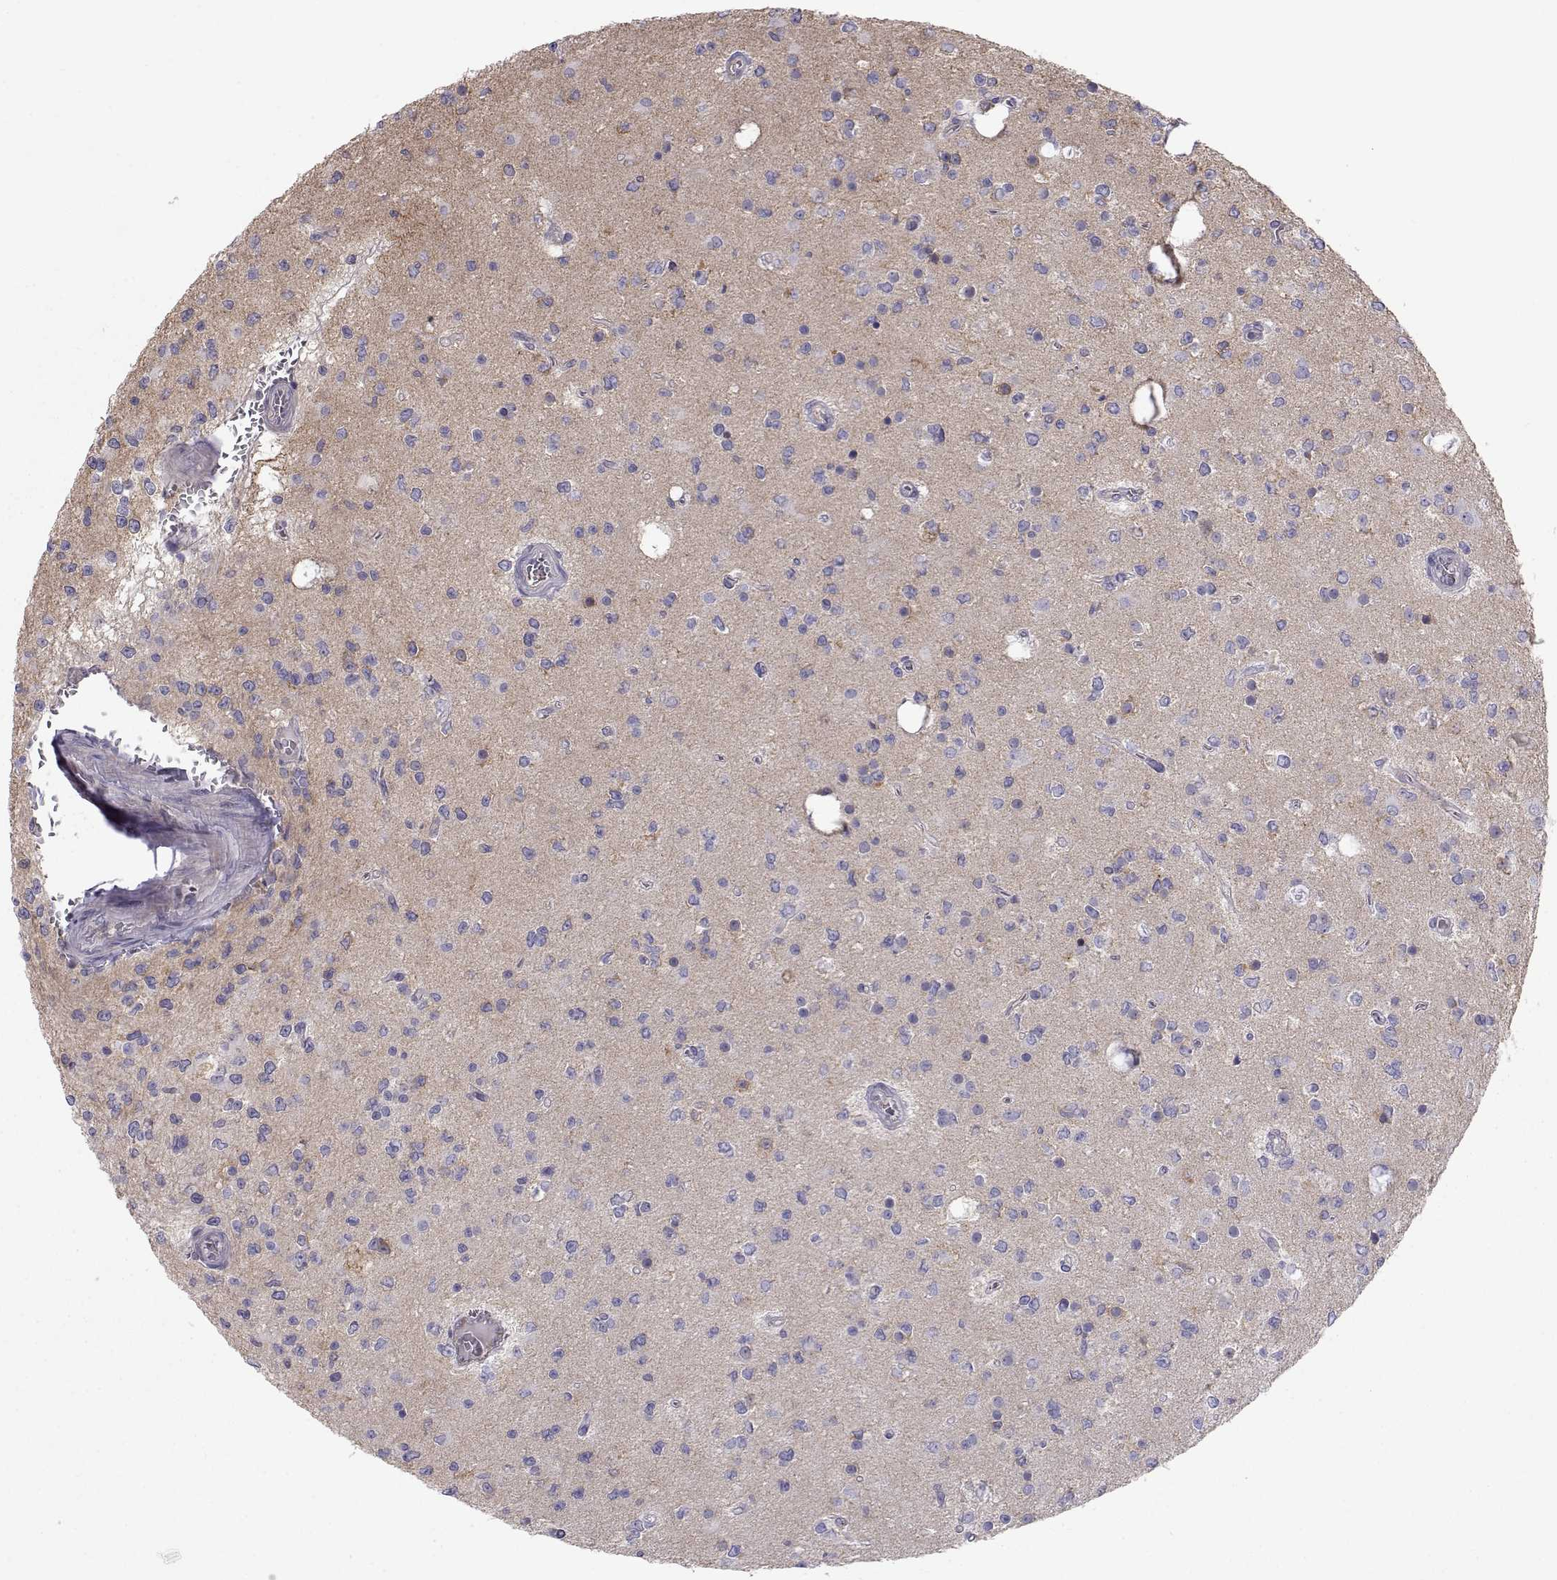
{"staining": {"intensity": "negative", "quantity": "none", "location": "none"}, "tissue": "glioma", "cell_type": "Tumor cells", "image_type": "cancer", "snomed": [{"axis": "morphology", "description": "Glioma, malignant, Low grade"}, {"axis": "topography", "description": "Brain"}], "caption": "High magnification brightfield microscopy of malignant low-grade glioma stained with DAB (brown) and counterstained with hematoxylin (blue): tumor cells show no significant expression. The staining is performed using DAB brown chromogen with nuclei counter-stained in using hematoxylin.", "gene": "NCAM2", "patient": {"sex": "female", "age": 45}}